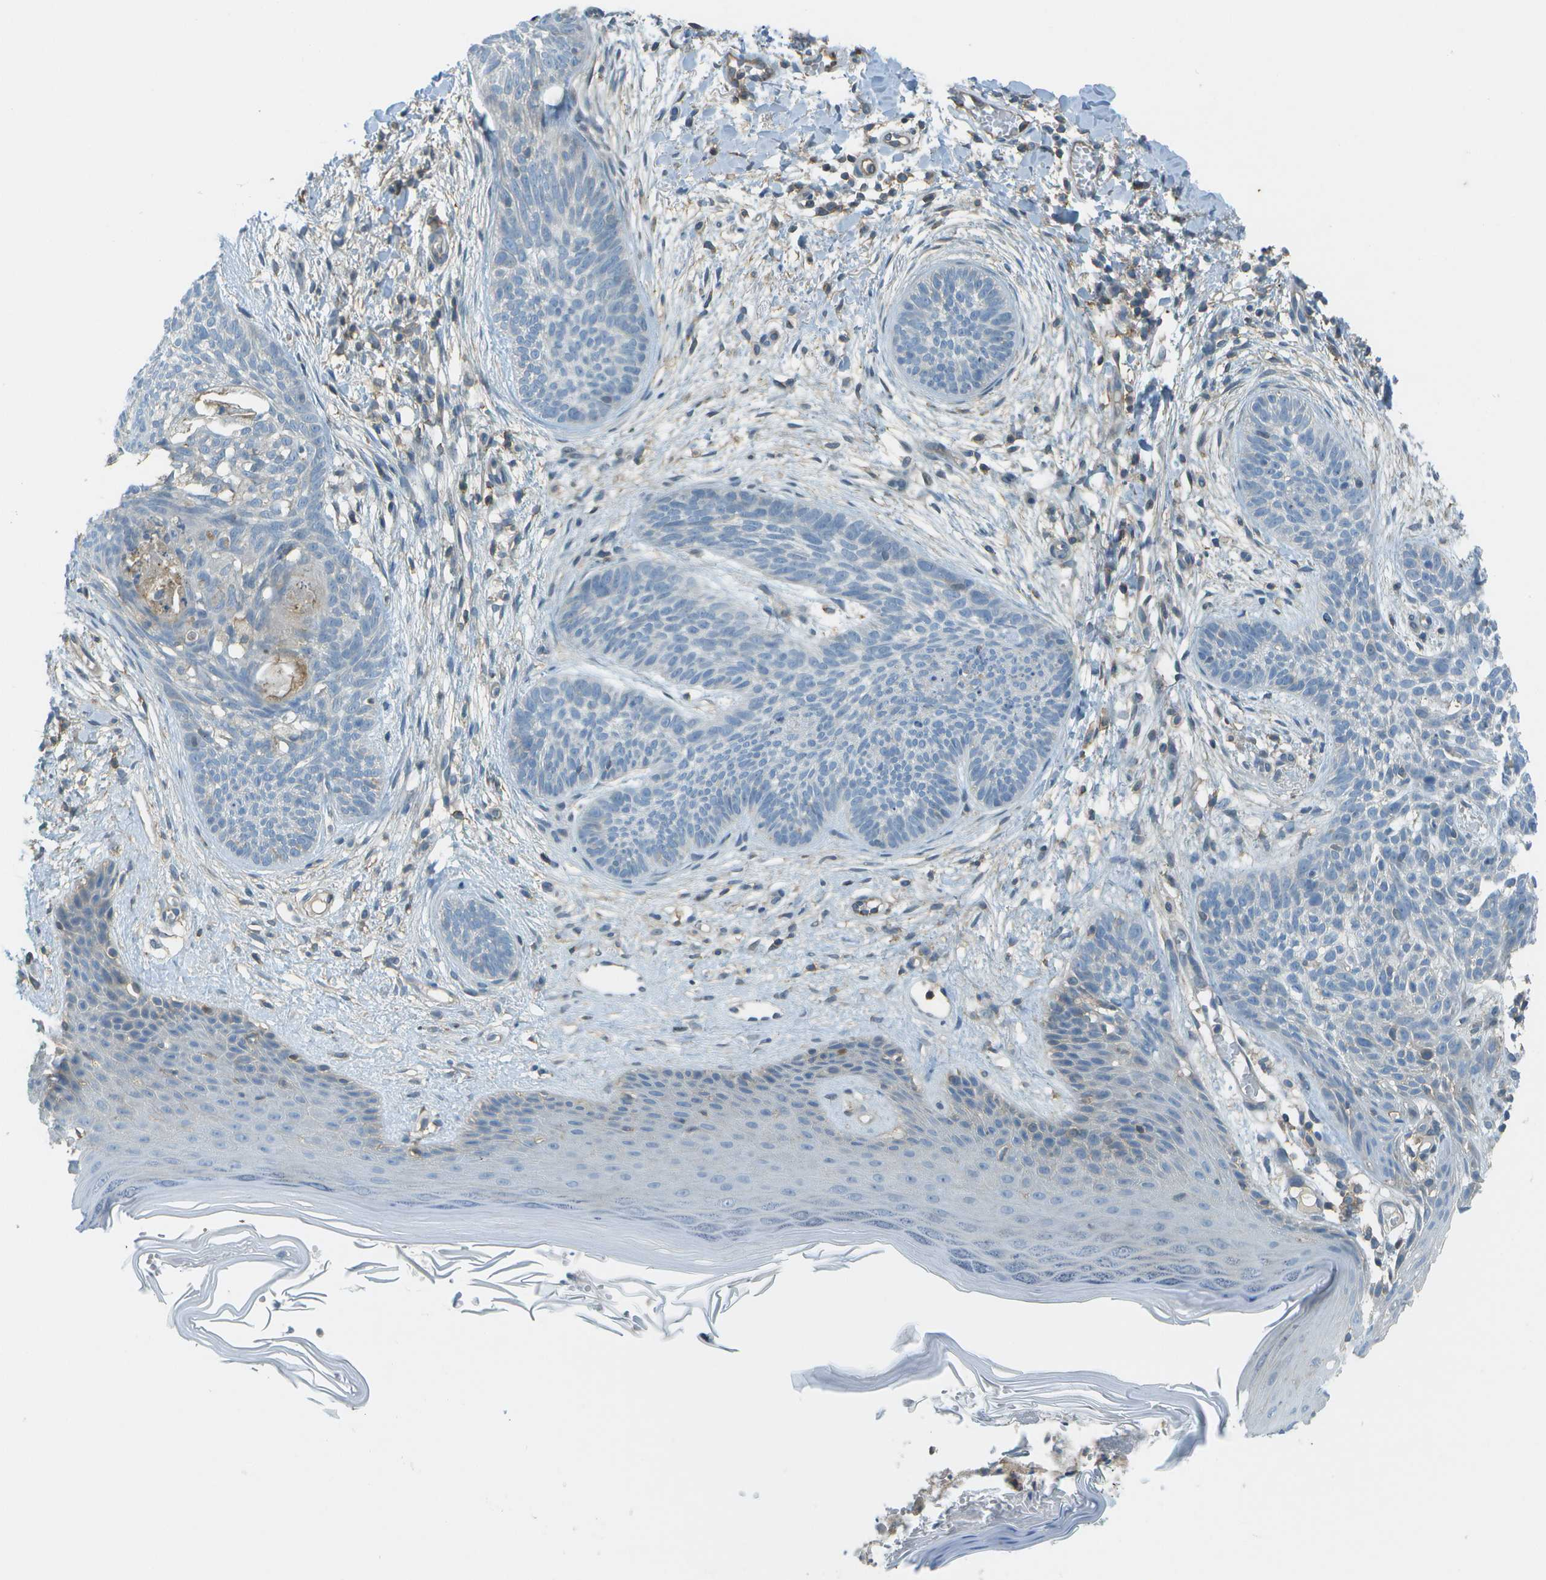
{"staining": {"intensity": "negative", "quantity": "none", "location": "none"}, "tissue": "skin cancer", "cell_type": "Tumor cells", "image_type": "cancer", "snomed": [{"axis": "morphology", "description": "Basal cell carcinoma"}, {"axis": "topography", "description": "Skin"}], "caption": "Immunohistochemical staining of skin cancer (basal cell carcinoma) demonstrates no significant staining in tumor cells.", "gene": "LRRC66", "patient": {"sex": "female", "age": 59}}